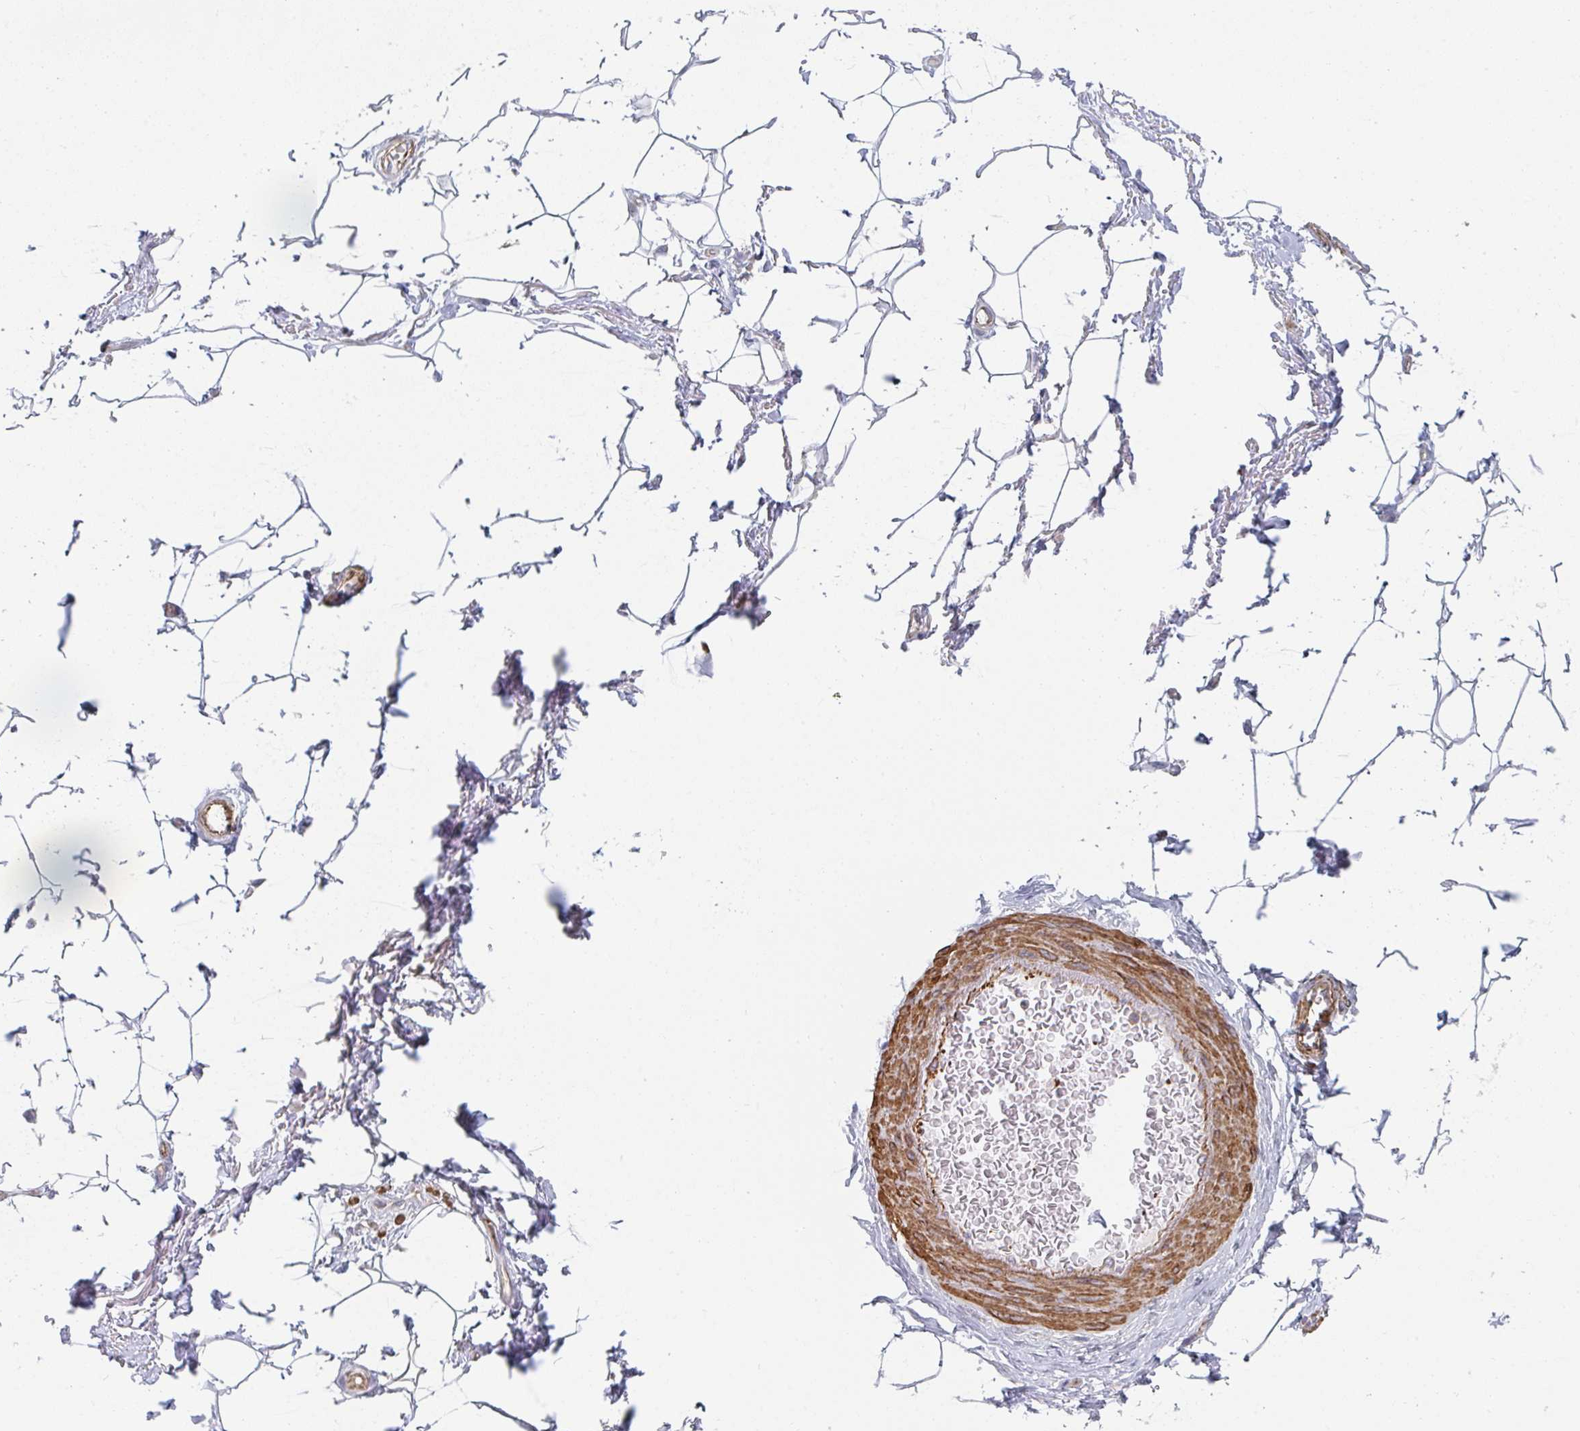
{"staining": {"intensity": "negative", "quantity": "none", "location": "none"}, "tissue": "adipose tissue", "cell_type": "Adipocytes", "image_type": "normal", "snomed": [{"axis": "morphology", "description": "Normal tissue, NOS"}, {"axis": "topography", "description": "Peripheral nerve tissue"}], "caption": "This is an immunohistochemistry histopathology image of normal human adipose tissue. There is no expression in adipocytes.", "gene": "NEURL4", "patient": {"sex": "male", "age": 51}}